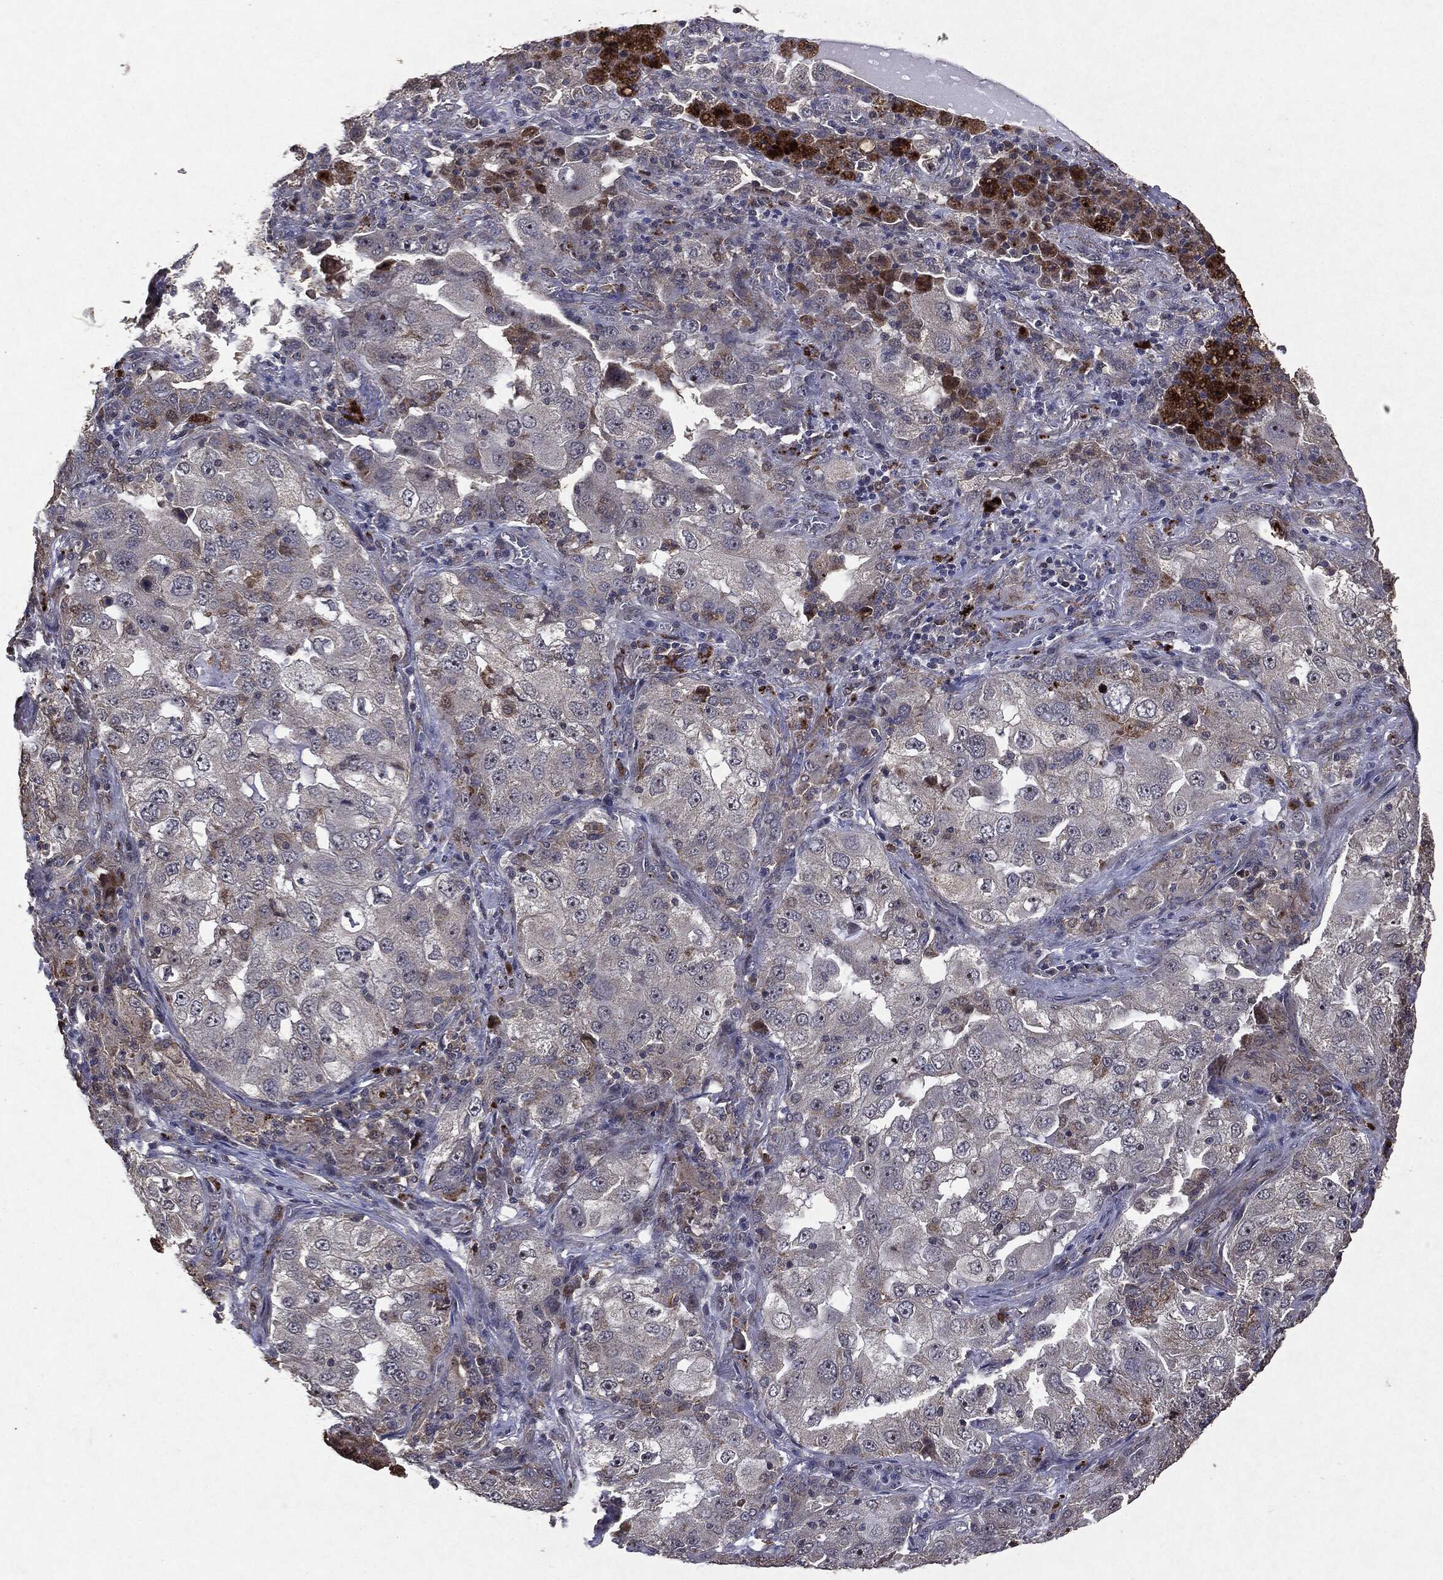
{"staining": {"intensity": "negative", "quantity": "none", "location": "none"}, "tissue": "lung cancer", "cell_type": "Tumor cells", "image_type": "cancer", "snomed": [{"axis": "morphology", "description": "Adenocarcinoma, NOS"}, {"axis": "topography", "description": "Lung"}], "caption": "Immunohistochemistry of human lung cancer demonstrates no positivity in tumor cells.", "gene": "PTEN", "patient": {"sex": "female", "age": 61}}